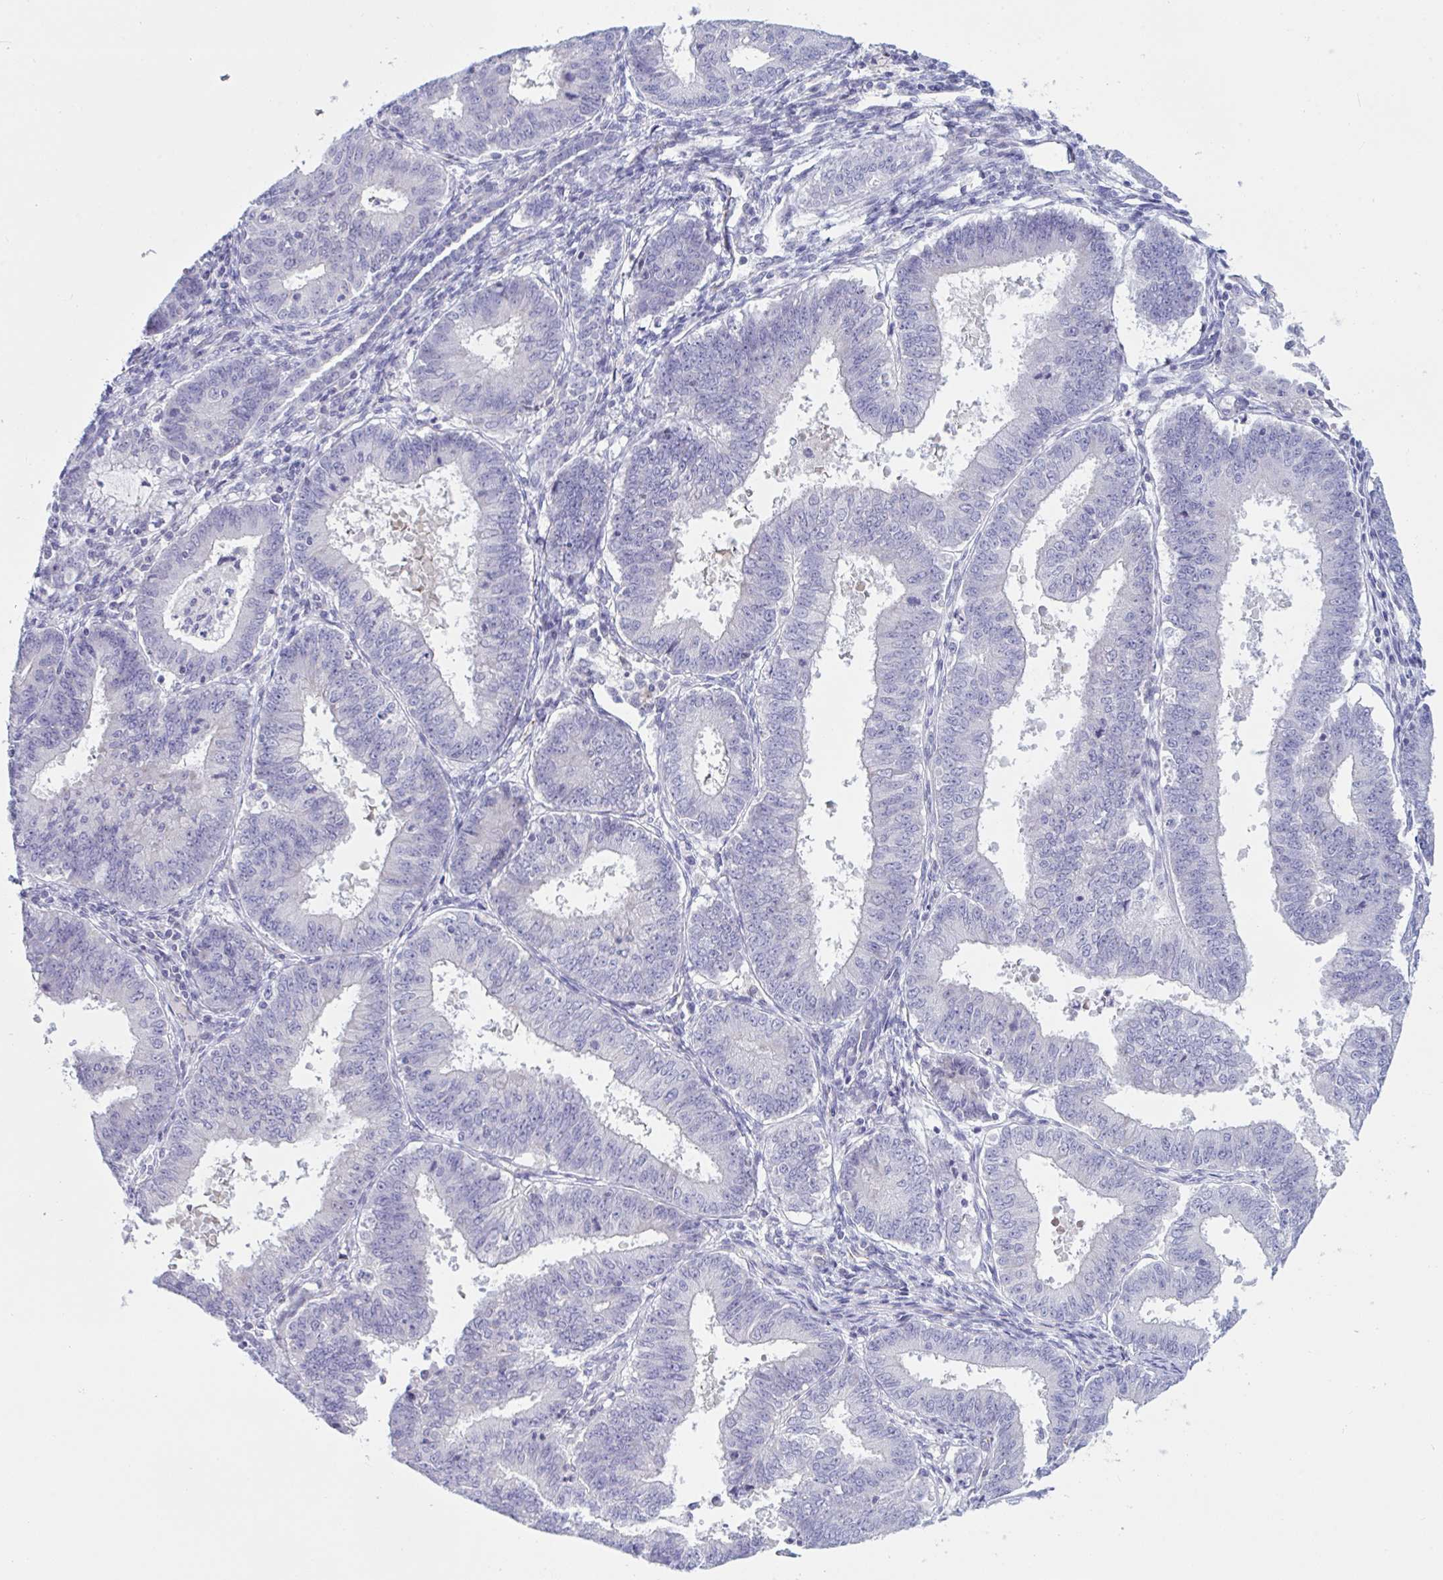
{"staining": {"intensity": "negative", "quantity": "none", "location": "none"}, "tissue": "endometrial cancer", "cell_type": "Tumor cells", "image_type": "cancer", "snomed": [{"axis": "morphology", "description": "Adenocarcinoma, NOS"}, {"axis": "topography", "description": "Endometrium"}], "caption": "There is no significant expression in tumor cells of endometrial adenocarcinoma.", "gene": "TANK", "patient": {"sex": "female", "age": 73}}